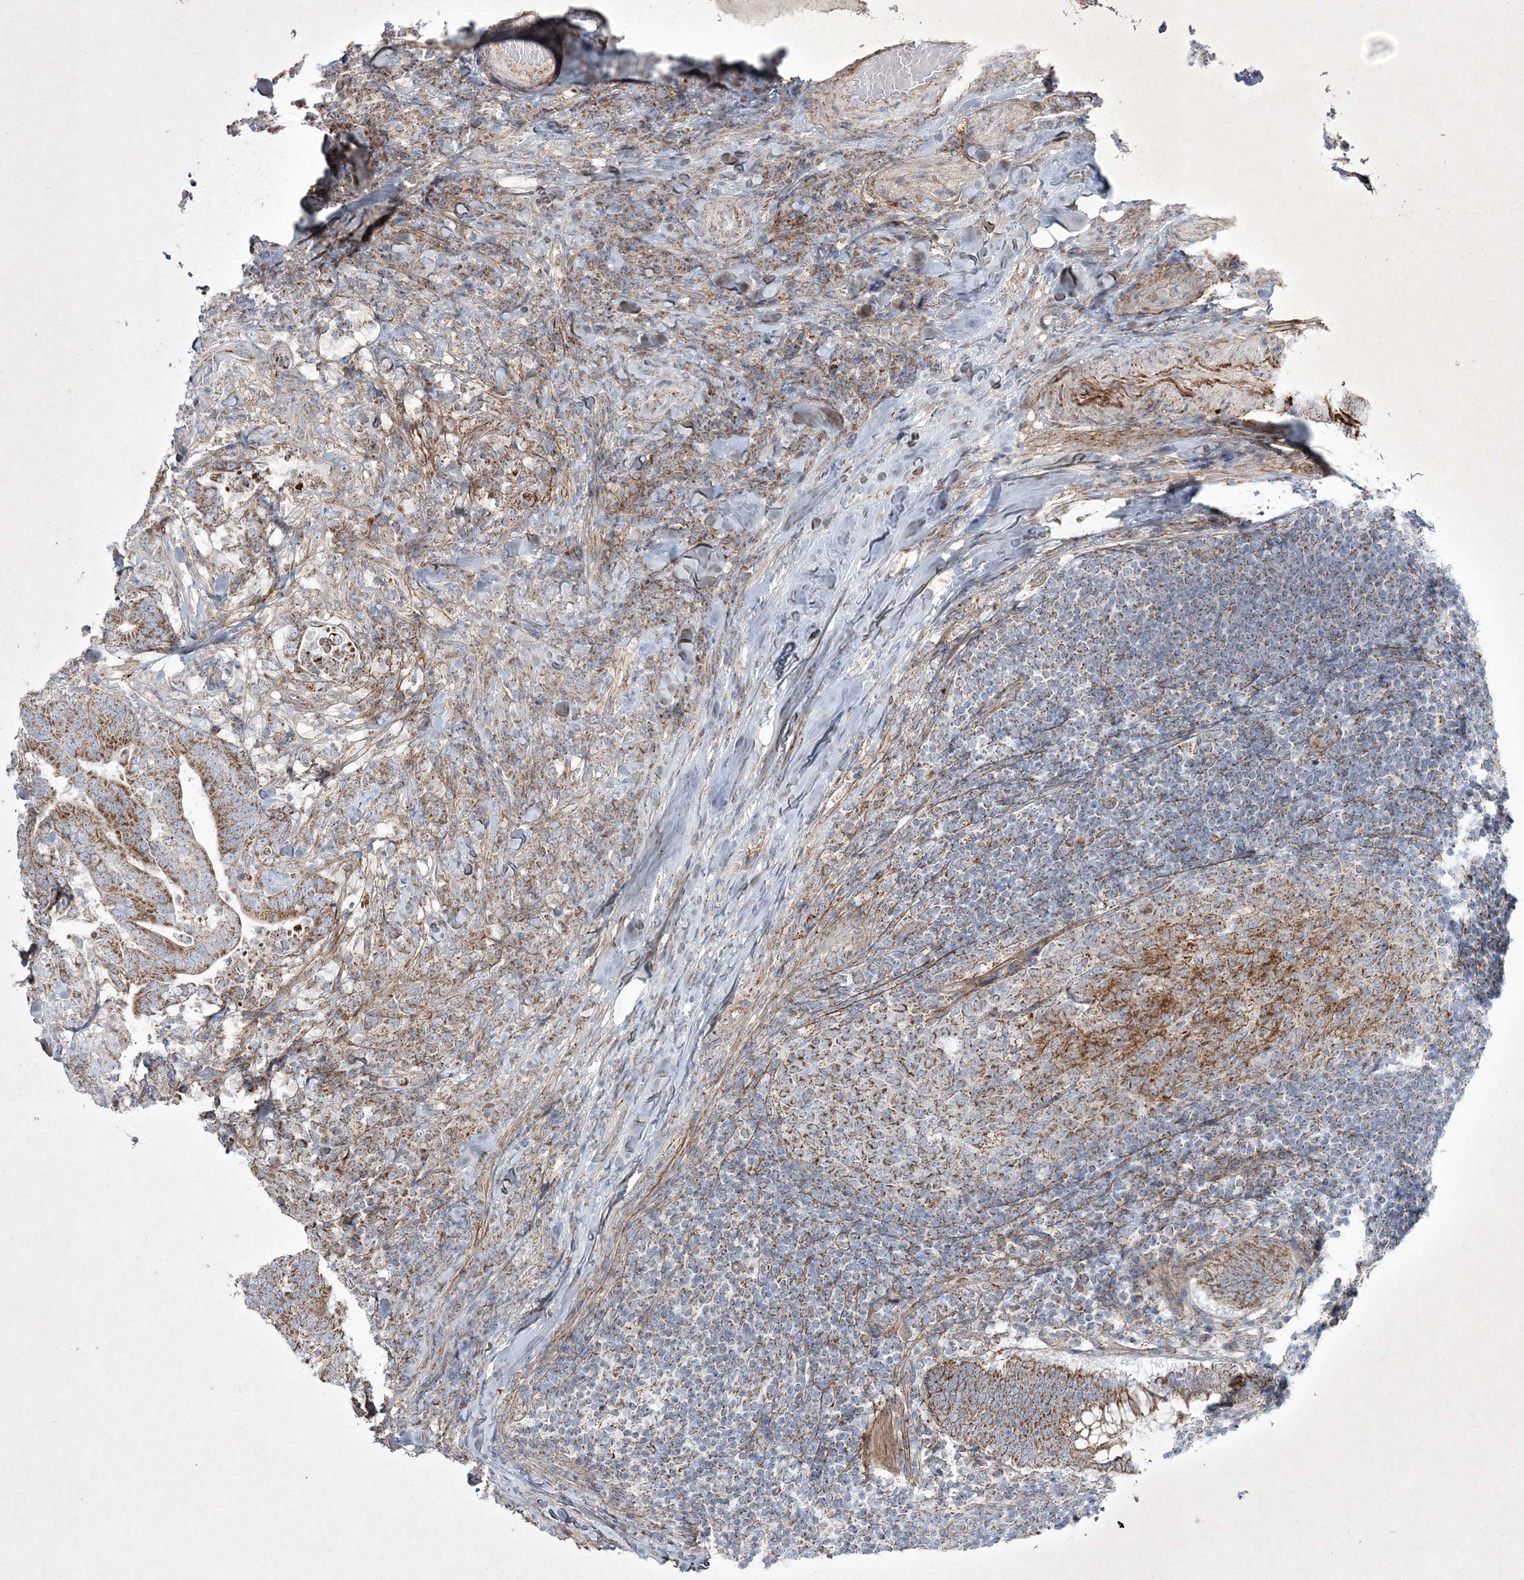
{"staining": {"intensity": "moderate", "quantity": ">75%", "location": "cytoplasmic/membranous"}, "tissue": "colorectal cancer", "cell_type": "Tumor cells", "image_type": "cancer", "snomed": [{"axis": "morphology", "description": "Adenocarcinoma, NOS"}, {"axis": "topography", "description": "Colon"}], "caption": "Immunohistochemical staining of human colorectal adenocarcinoma demonstrates moderate cytoplasmic/membranous protein positivity in approximately >75% of tumor cells.", "gene": "RICTOR", "patient": {"sex": "female", "age": 66}}